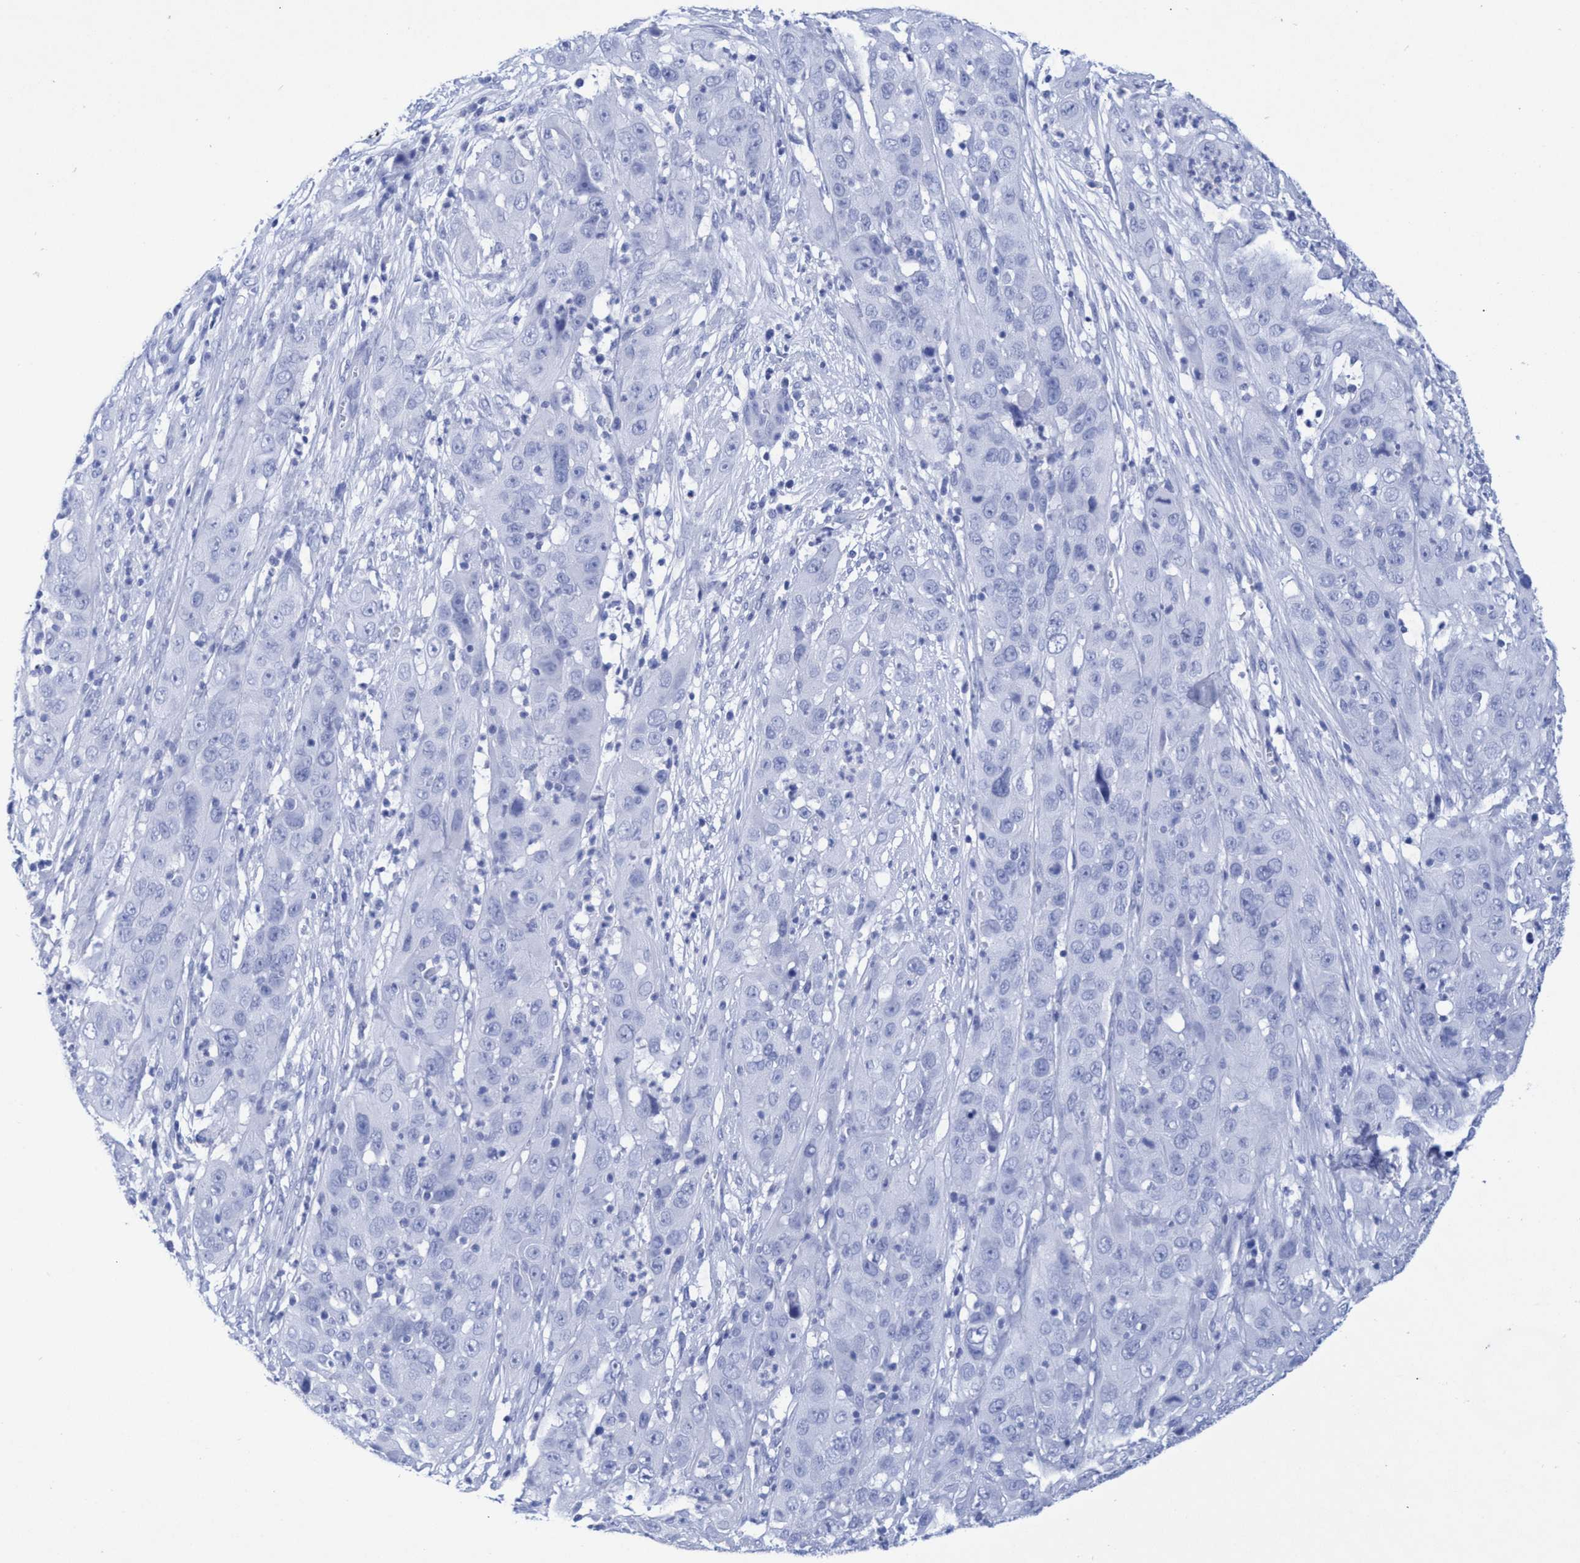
{"staining": {"intensity": "negative", "quantity": "none", "location": "none"}, "tissue": "cervical cancer", "cell_type": "Tumor cells", "image_type": "cancer", "snomed": [{"axis": "morphology", "description": "Squamous cell carcinoma, NOS"}, {"axis": "topography", "description": "Cervix"}], "caption": "This is a histopathology image of immunohistochemistry staining of cervical squamous cell carcinoma, which shows no staining in tumor cells.", "gene": "INSL6", "patient": {"sex": "female", "age": 32}}